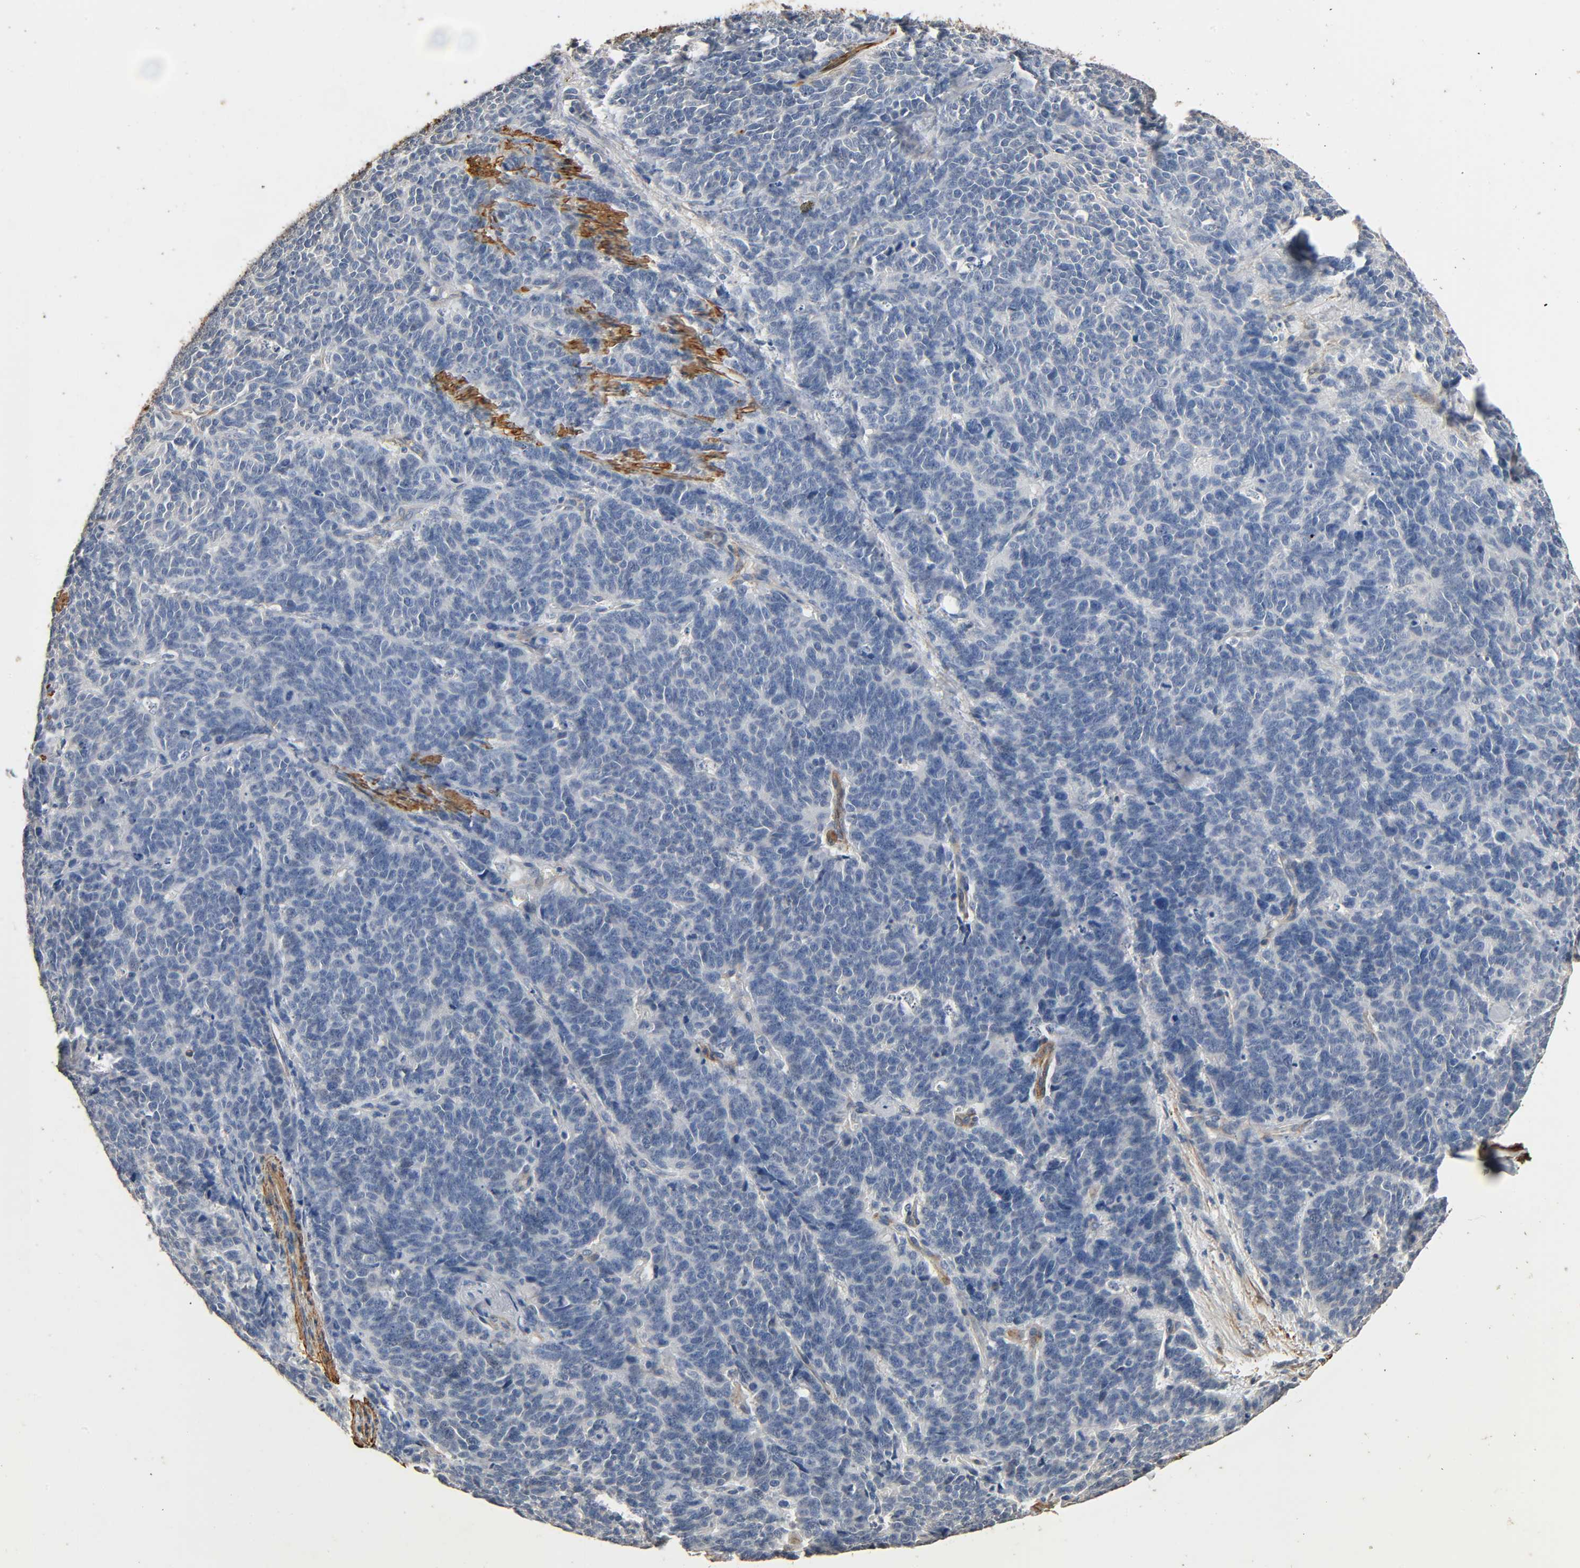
{"staining": {"intensity": "negative", "quantity": "none", "location": "none"}, "tissue": "lung cancer", "cell_type": "Tumor cells", "image_type": "cancer", "snomed": [{"axis": "morphology", "description": "Neoplasm, malignant, NOS"}, {"axis": "topography", "description": "Lung"}], "caption": "High magnification brightfield microscopy of lung neoplasm (malignant) stained with DAB (3,3'-diaminobenzidine) (brown) and counterstained with hematoxylin (blue): tumor cells show no significant positivity.", "gene": "GSTA3", "patient": {"sex": "female", "age": 58}}